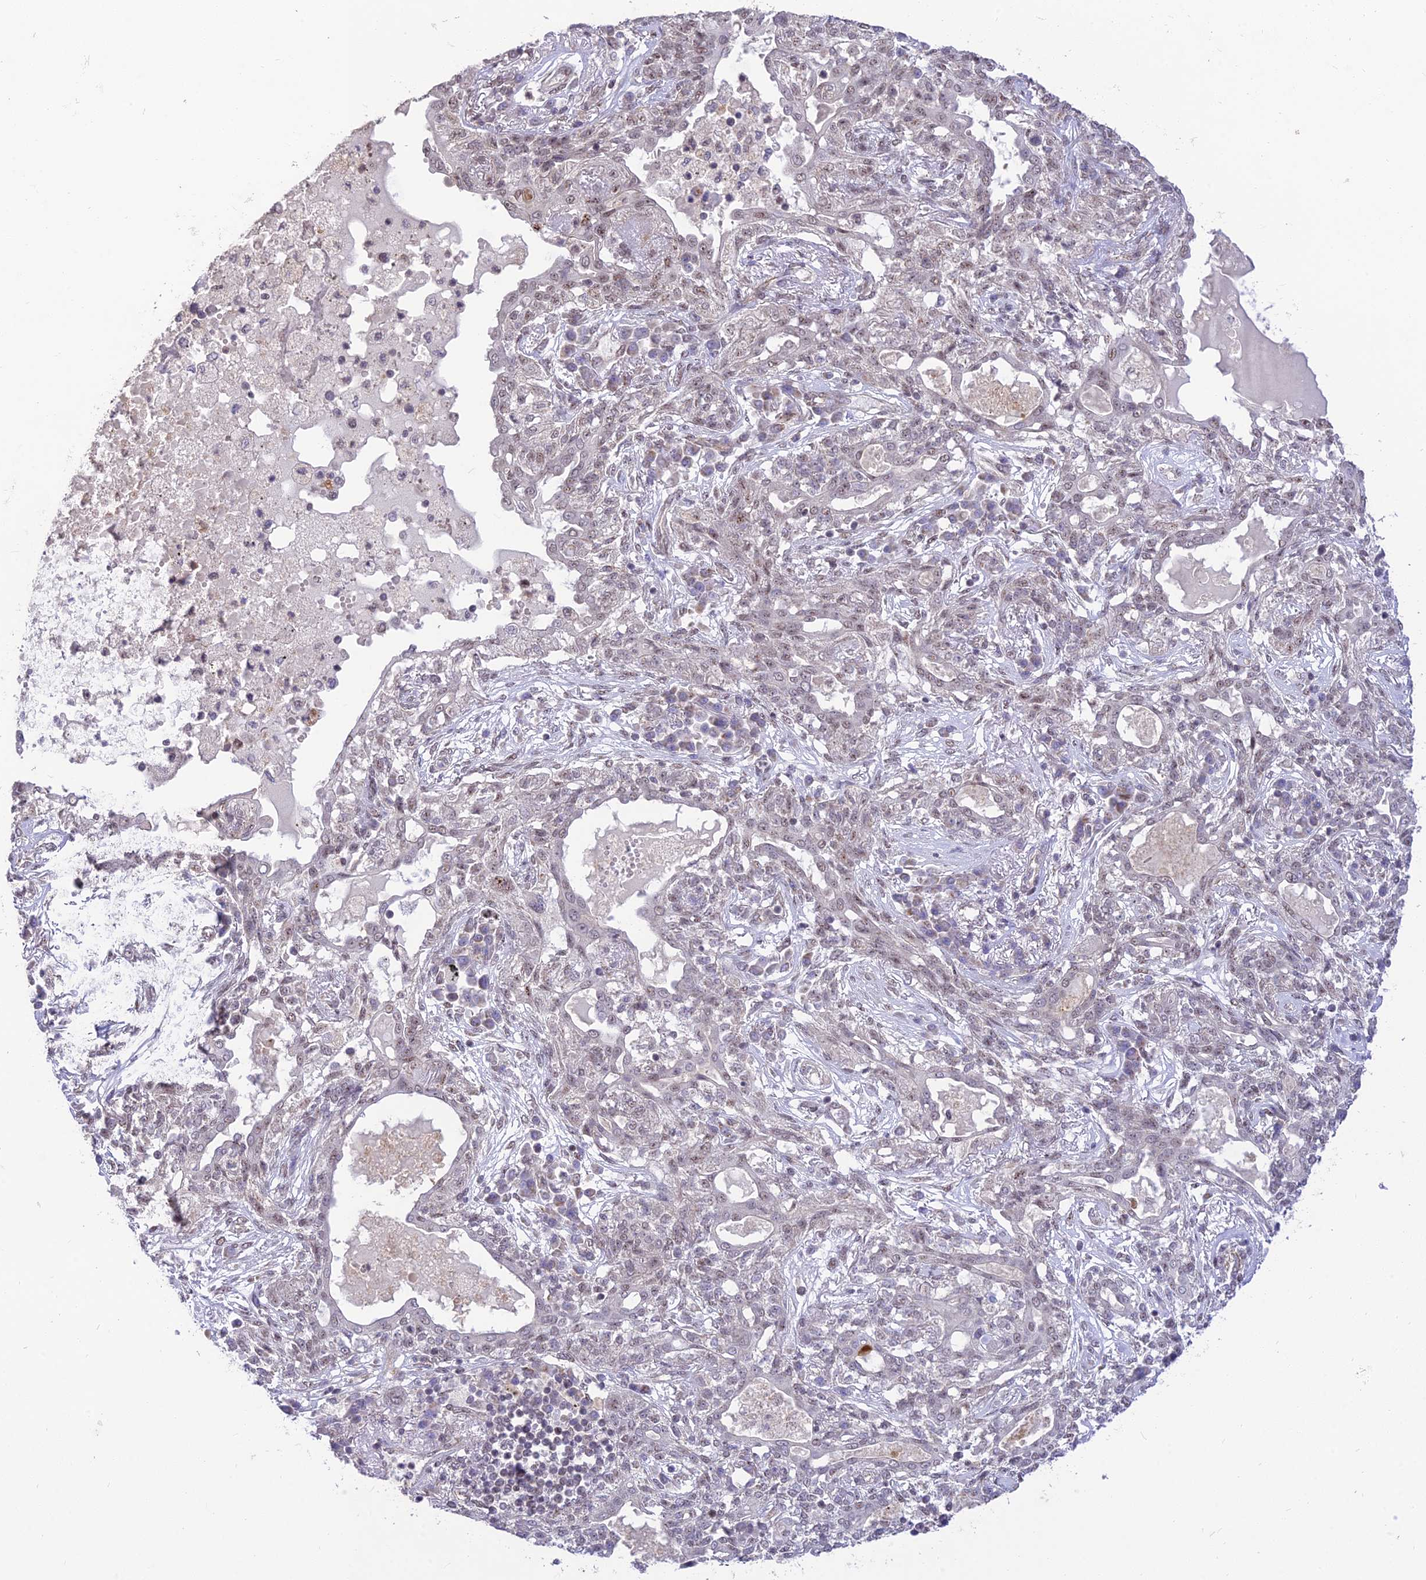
{"staining": {"intensity": "weak", "quantity": "<25%", "location": "nuclear"}, "tissue": "lung cancer", "cell_type": "Tumor cells", "image_type": "cancer", "snomed": [{"axis": "morphology", "description": "Squamous cell carcinoma, NOS"}, {"axis": "topography", "description": "Lung"}], "caption": "Immunohistochemistry (IHC) histopathology image of lung cancer (squamous cell carcinoma) stained for a protein (brown), which exhibits no staining in tumor cells. (Immunohistochemistry (IHC), brightfield microscopy, high magnification).", "gene": "MICOS13", "patient": {"sex": "female", "age": 70}}